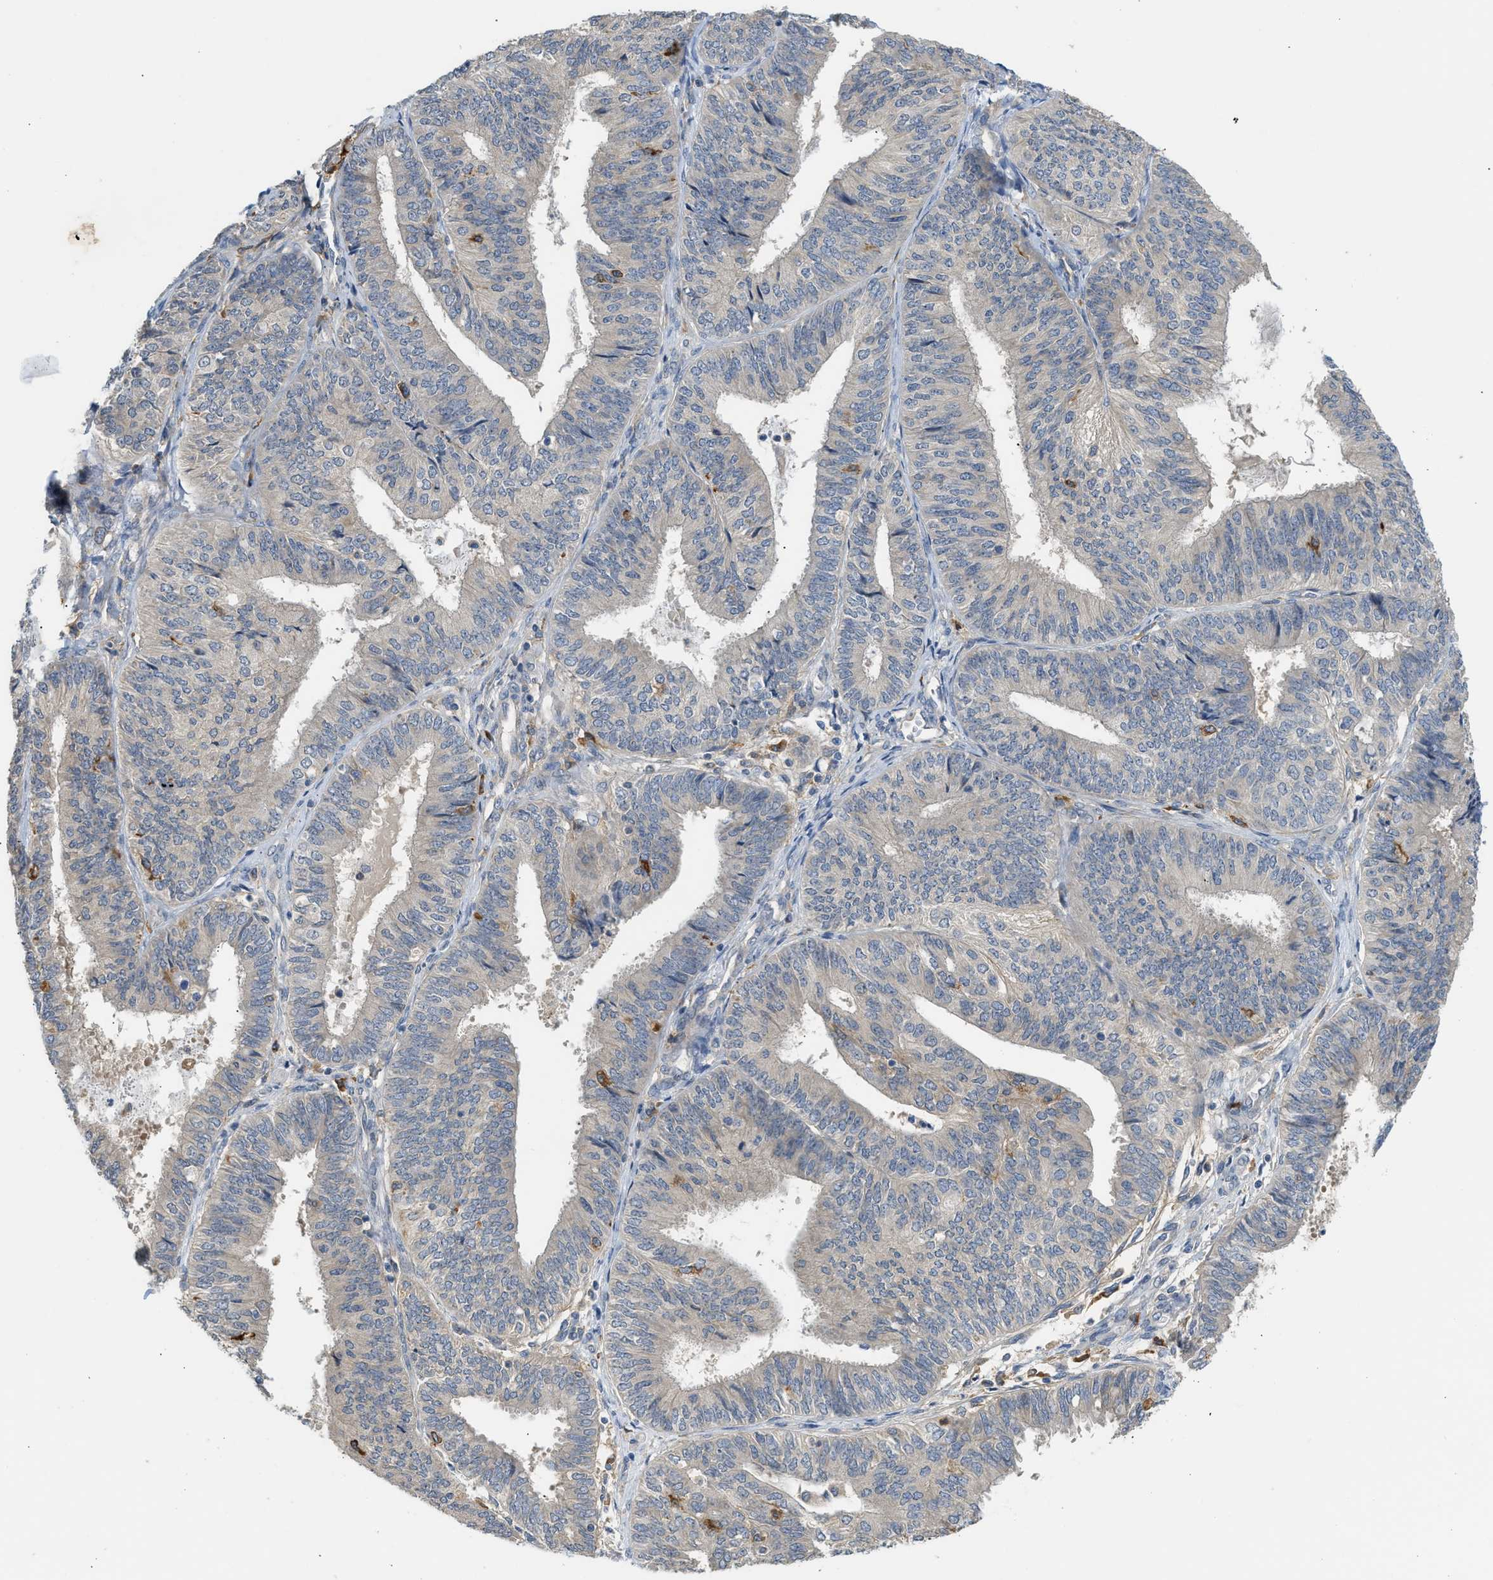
{"staining": {"intensity": "negative", "quantity": "none", "location": "none"}, "tissue": "endometrial cancer", "cell_type": "Tumor cells", "image_type": "cancer", "snomed": [{"axis": "morphology", "description": "Adenocarcinoma, NOS"}, {"axis": "topography", "description": "Endometrium"}], "caption": "High magnification brightfield microscopy of endometrial cancer (adenocarcinoma) stained with DAB (3,3'-diaminobenzidine) (brown) and counterstained with hematoxylin (blue): tumor cells show no significant staining.", "gene": "RHBDF2", "patient": {"sex": "female", "age": 58}}